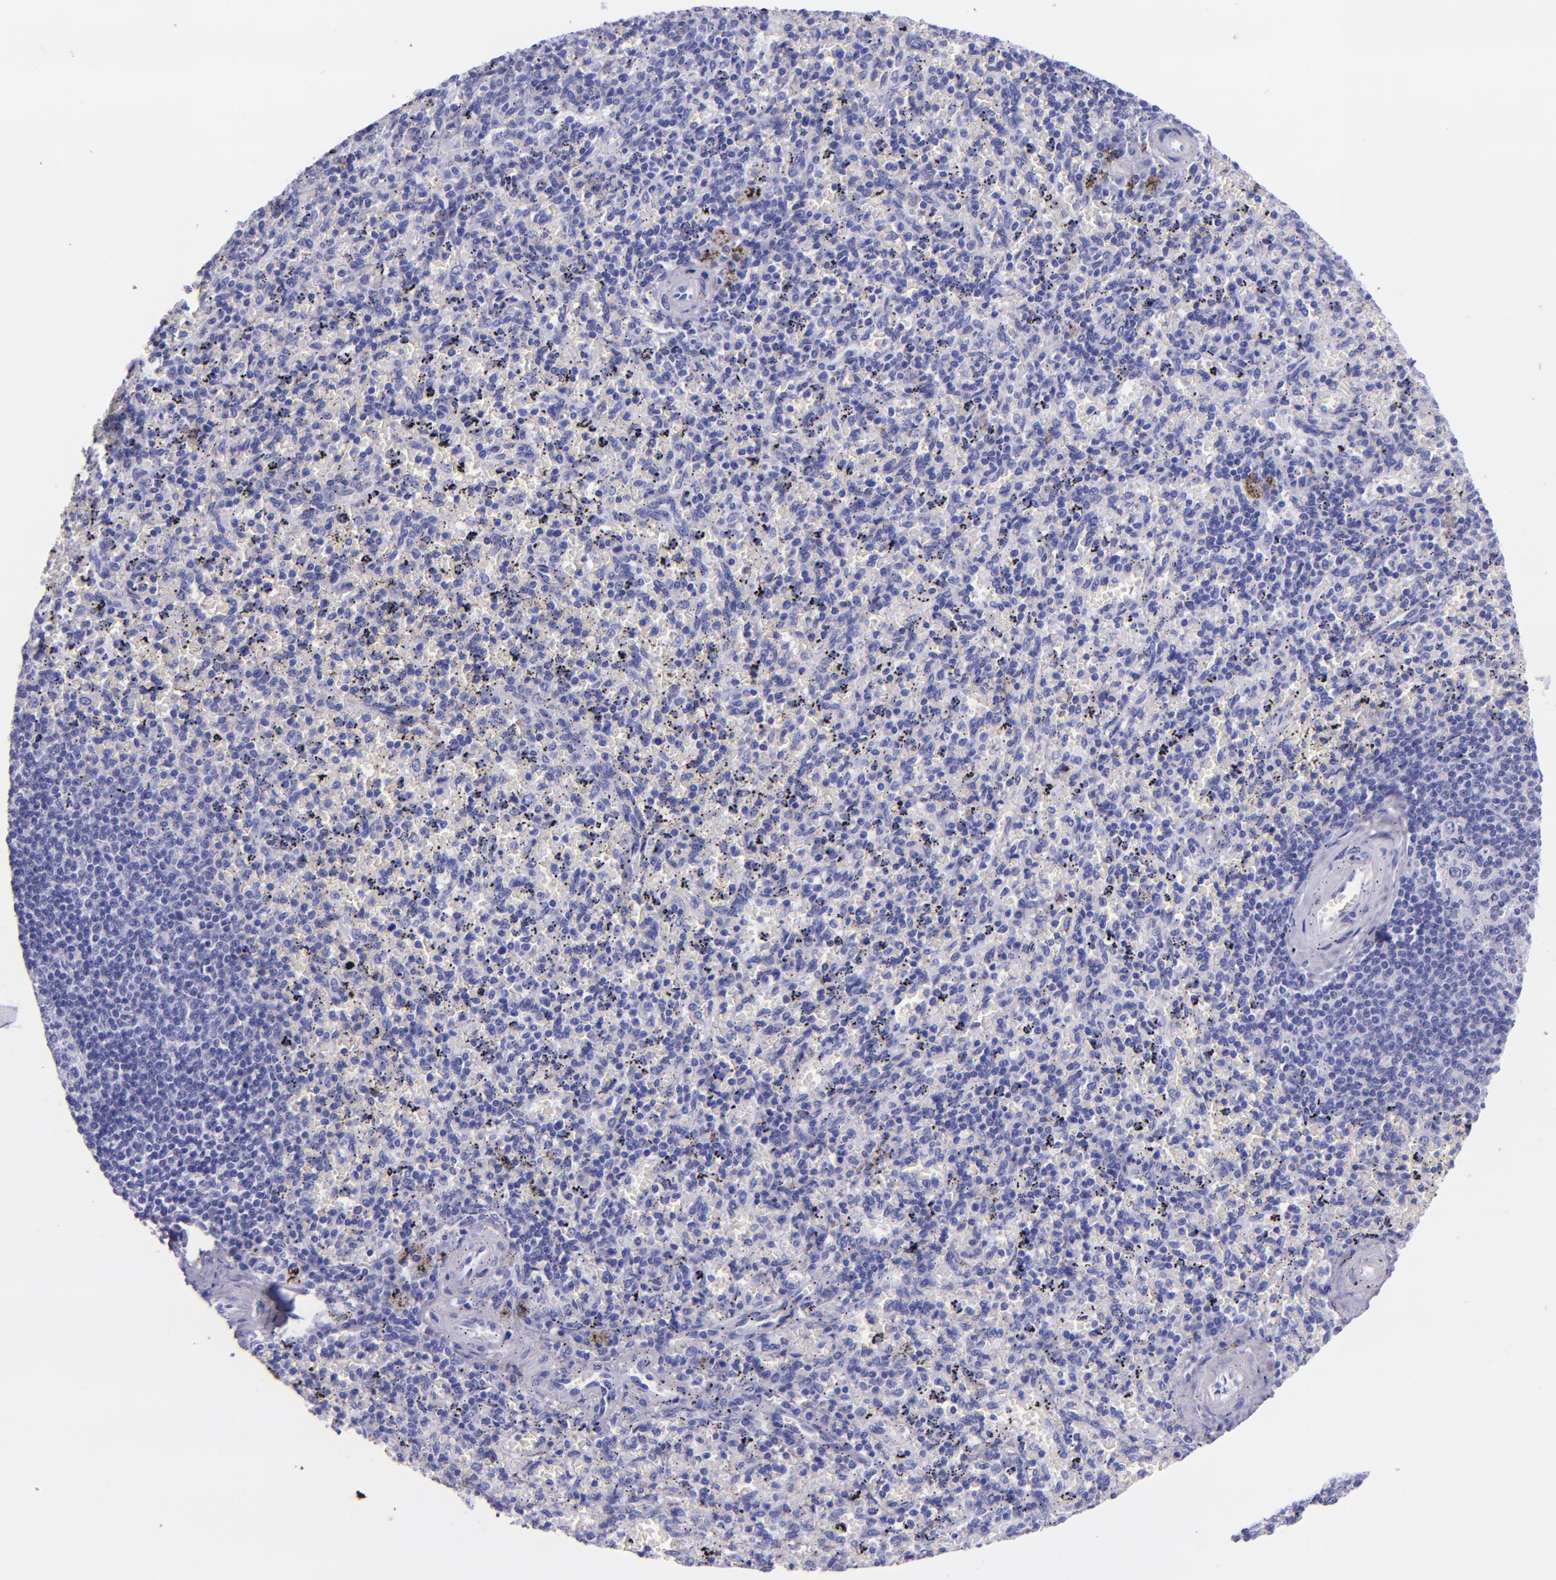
{"staining": {"intensity": "negative", "quantity": "none", "location": "none"}, "tissue": "spleen", "cell_type": "Cells in red pulp", "image_type": "normal", "snomed": [{"axis": "morphology", "description": "Normal tissue, NOS"}, {"axis": "topography", "description": "Spleen"}], "caption": "IHC histopathology image of benign human spleen stained for a protein (brown), which reveals no expression in cells in red pulp. Nuclei are stained in blue.", "gene": "MBP", "patient": {"sex": "female", "age": 43}}